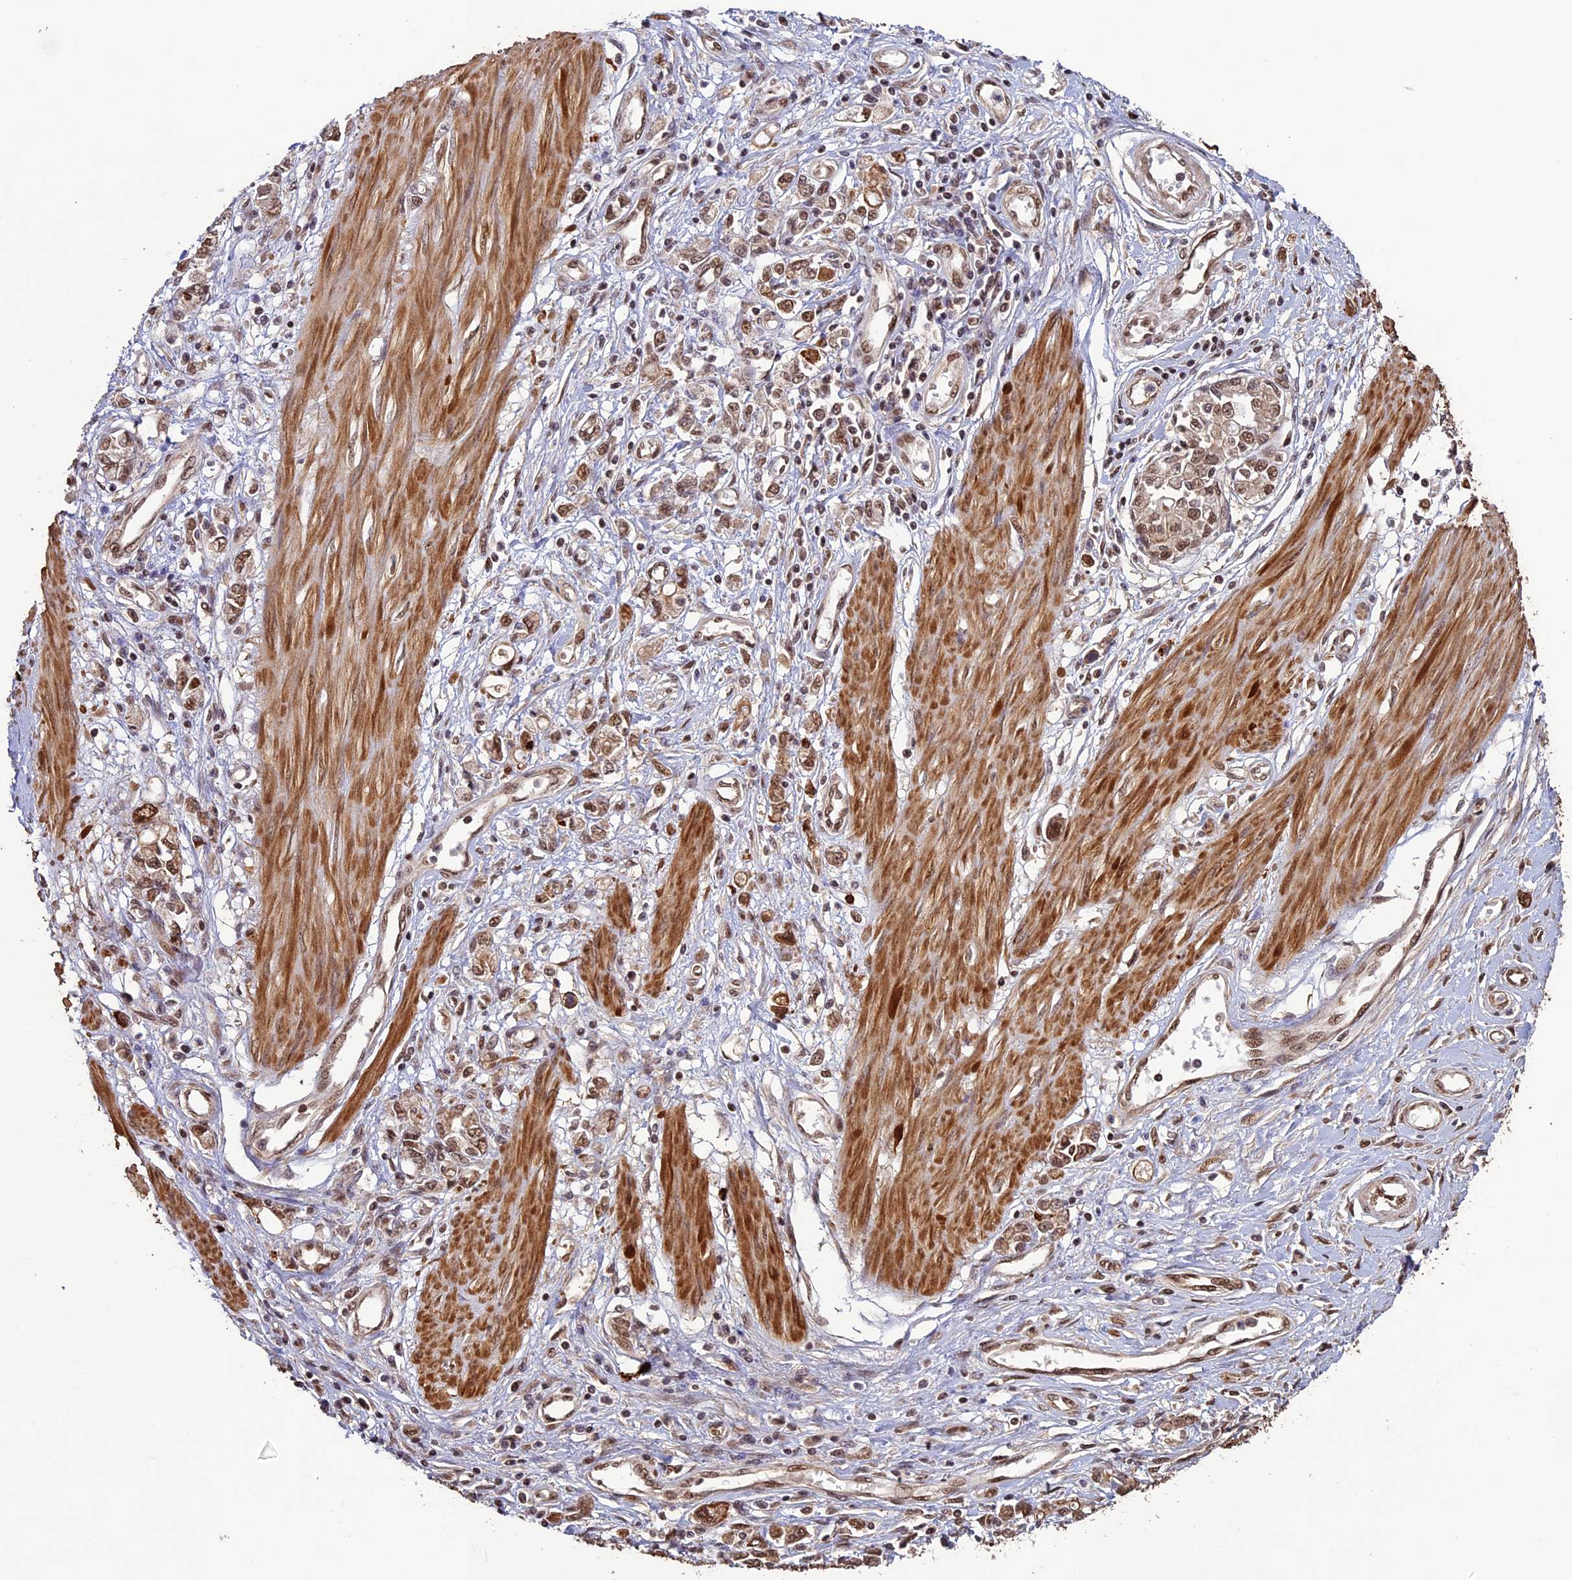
{"staining": {"intensity": "moderate", "quantity": ">75%", "location": "cytoplasmic/membranous,nuclear"}, "tissue": "stomach cancer", "cell_type": "Tumor cells", "image_type": "cancer", "snomed": [{"axis": "morphology", "description": "Adenocarcinoma, NOS"}, {"axis": "topography", "description": "Stomach"}], "caption": "Immunohistochemical staining of stomach cancer (adenocarcinoma) demonstrates moderate cytoplasmic/membranous and nuclear protein positivity in about >75% of tumor cells. (Stains: DAB in brown, nuclei in blue, Microscopy: brightfield microscopy at high magnification).", "gene": "NAE1", "patient": {"sex": "female", "age": 76}}